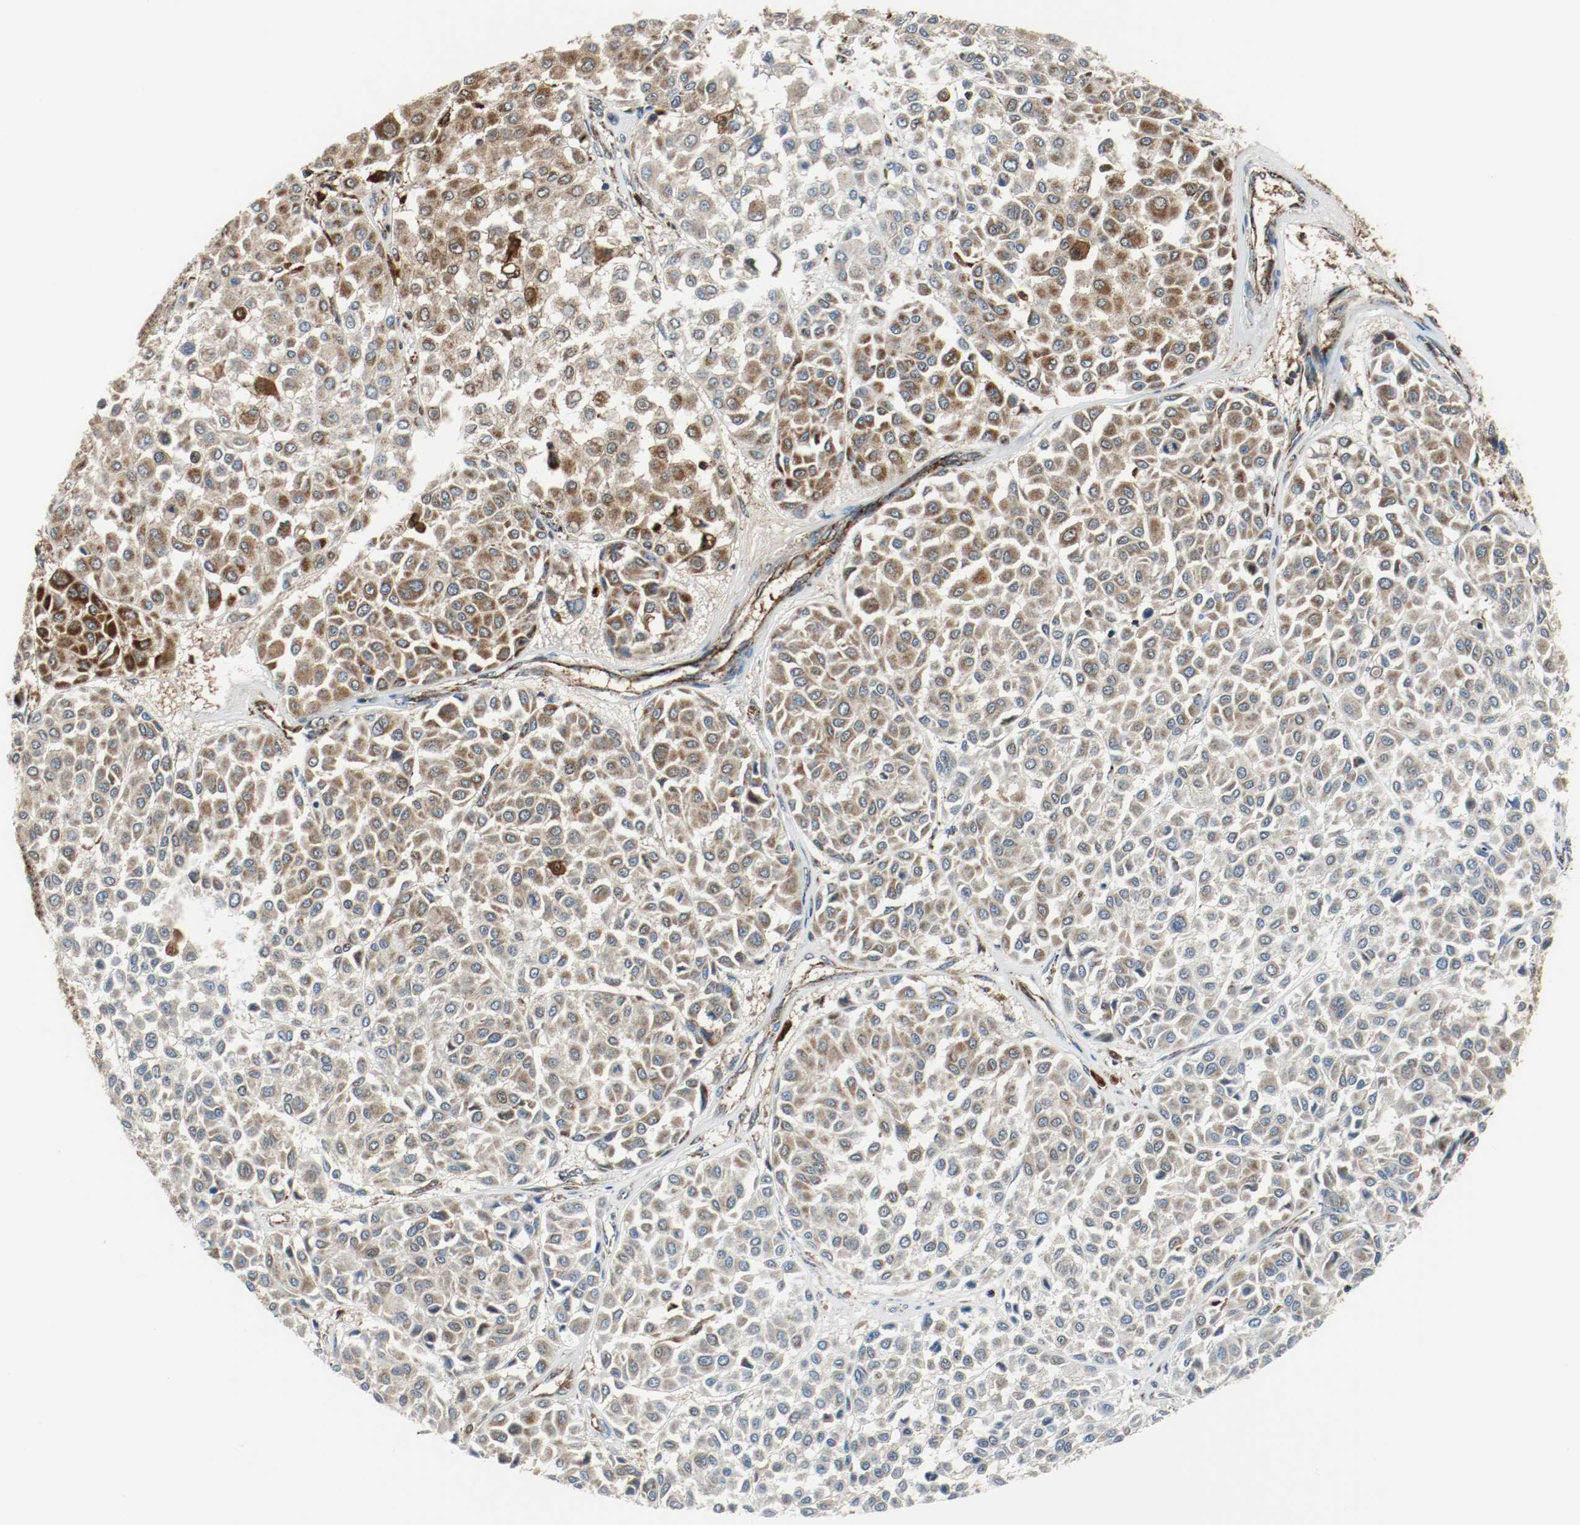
{"staining": {"intensity": "moderate", "quantity": ">75%", "location": "cytoplasmic/membranous"}, "tissue": "melanoma", "cell_type": "Tumor cells", "image_type": "cancer", "snomed": [{"axis": "morphology", "description": "Malignant melanoma, Metastatic site"}, {"axis": "topography", "description": "Soft tissue"}], "caption": "A histopathology image of melanoma stained for a protein displays moderate cytoplasmic/membranous brown staining in tumor cells.", "gene": "TXNRD1", "patient": {"sex": "male", "age": 41}}